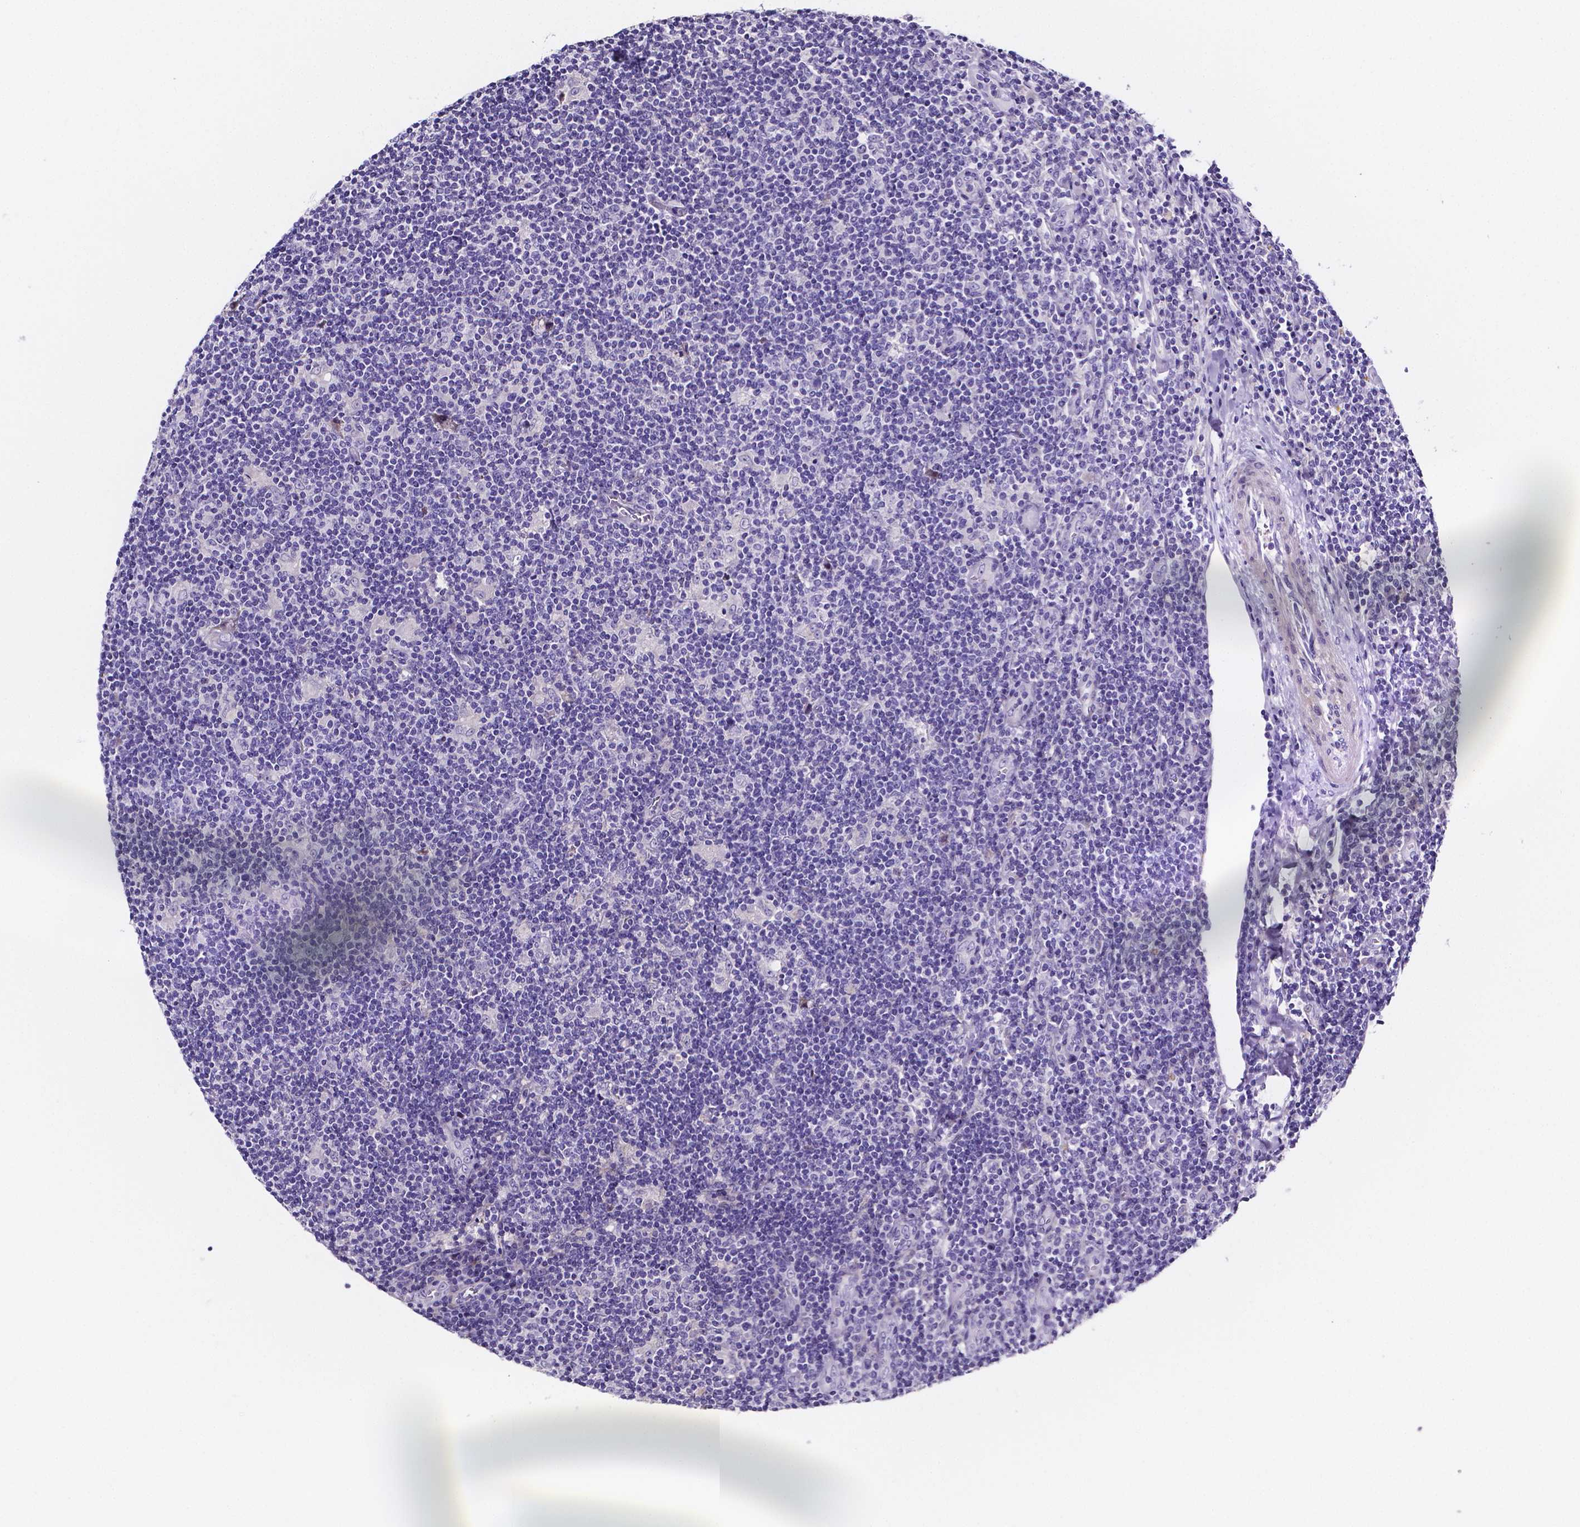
{"staining": {"intensity": "negative", "quantity": "none", "location": "none"}, "tissue": "lymphoma", "cell_type": "Tumor cells", "image_type": "cancer", "snomed": [{"axis": "morphology", "description": "Hodgkin's disease, NOS"}, {"axis": "topography", "description": "Lymph node"}], "caption": "Tumor cells show no significant expression in lymphoma.", "gene": "NRGN", "patient": {"sex": "male", "age": 40}}